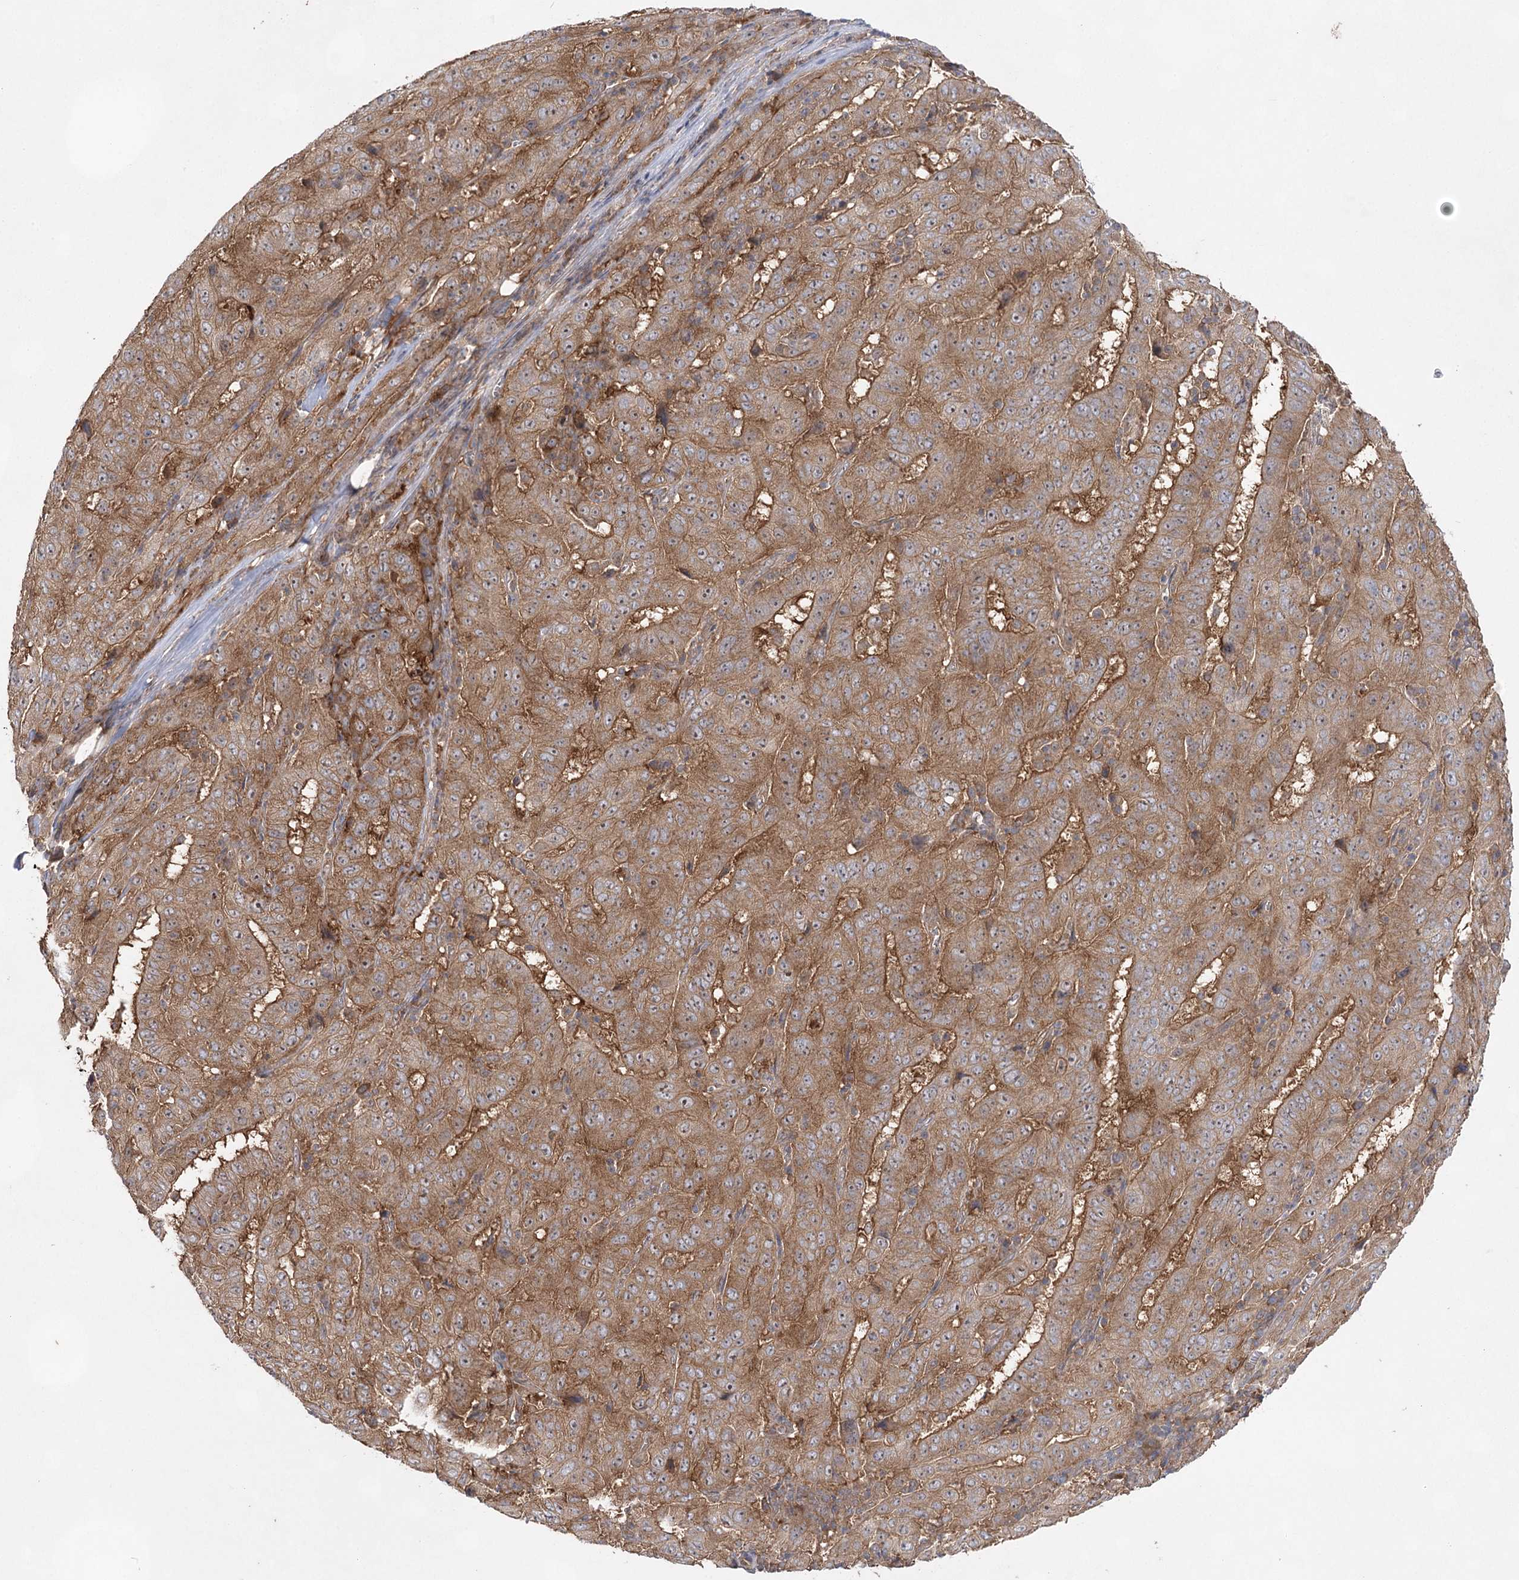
{"staining": {"intensity": "moderate", "quantity": ">75%", "location": "cytoplasmic/membranous"}, "tissue": "pancreatic cancer", "cell_type": "Tumor cells", "image_type": "cancer", "snomed": [{"axis": "morphology", "description": "Adenocarcinoma, NOS"}, {"axis": "topography", "description": "Pancreas"}], "caption": "Pancreatic cancer stained for a protein exhibits moderate cytoplasmic/membranous positivity in tumor cells. (IHC, brightfield microscopy, high magnification).", "gene": "EIF3A", "patient": {"sex": "male", "age": 63}}